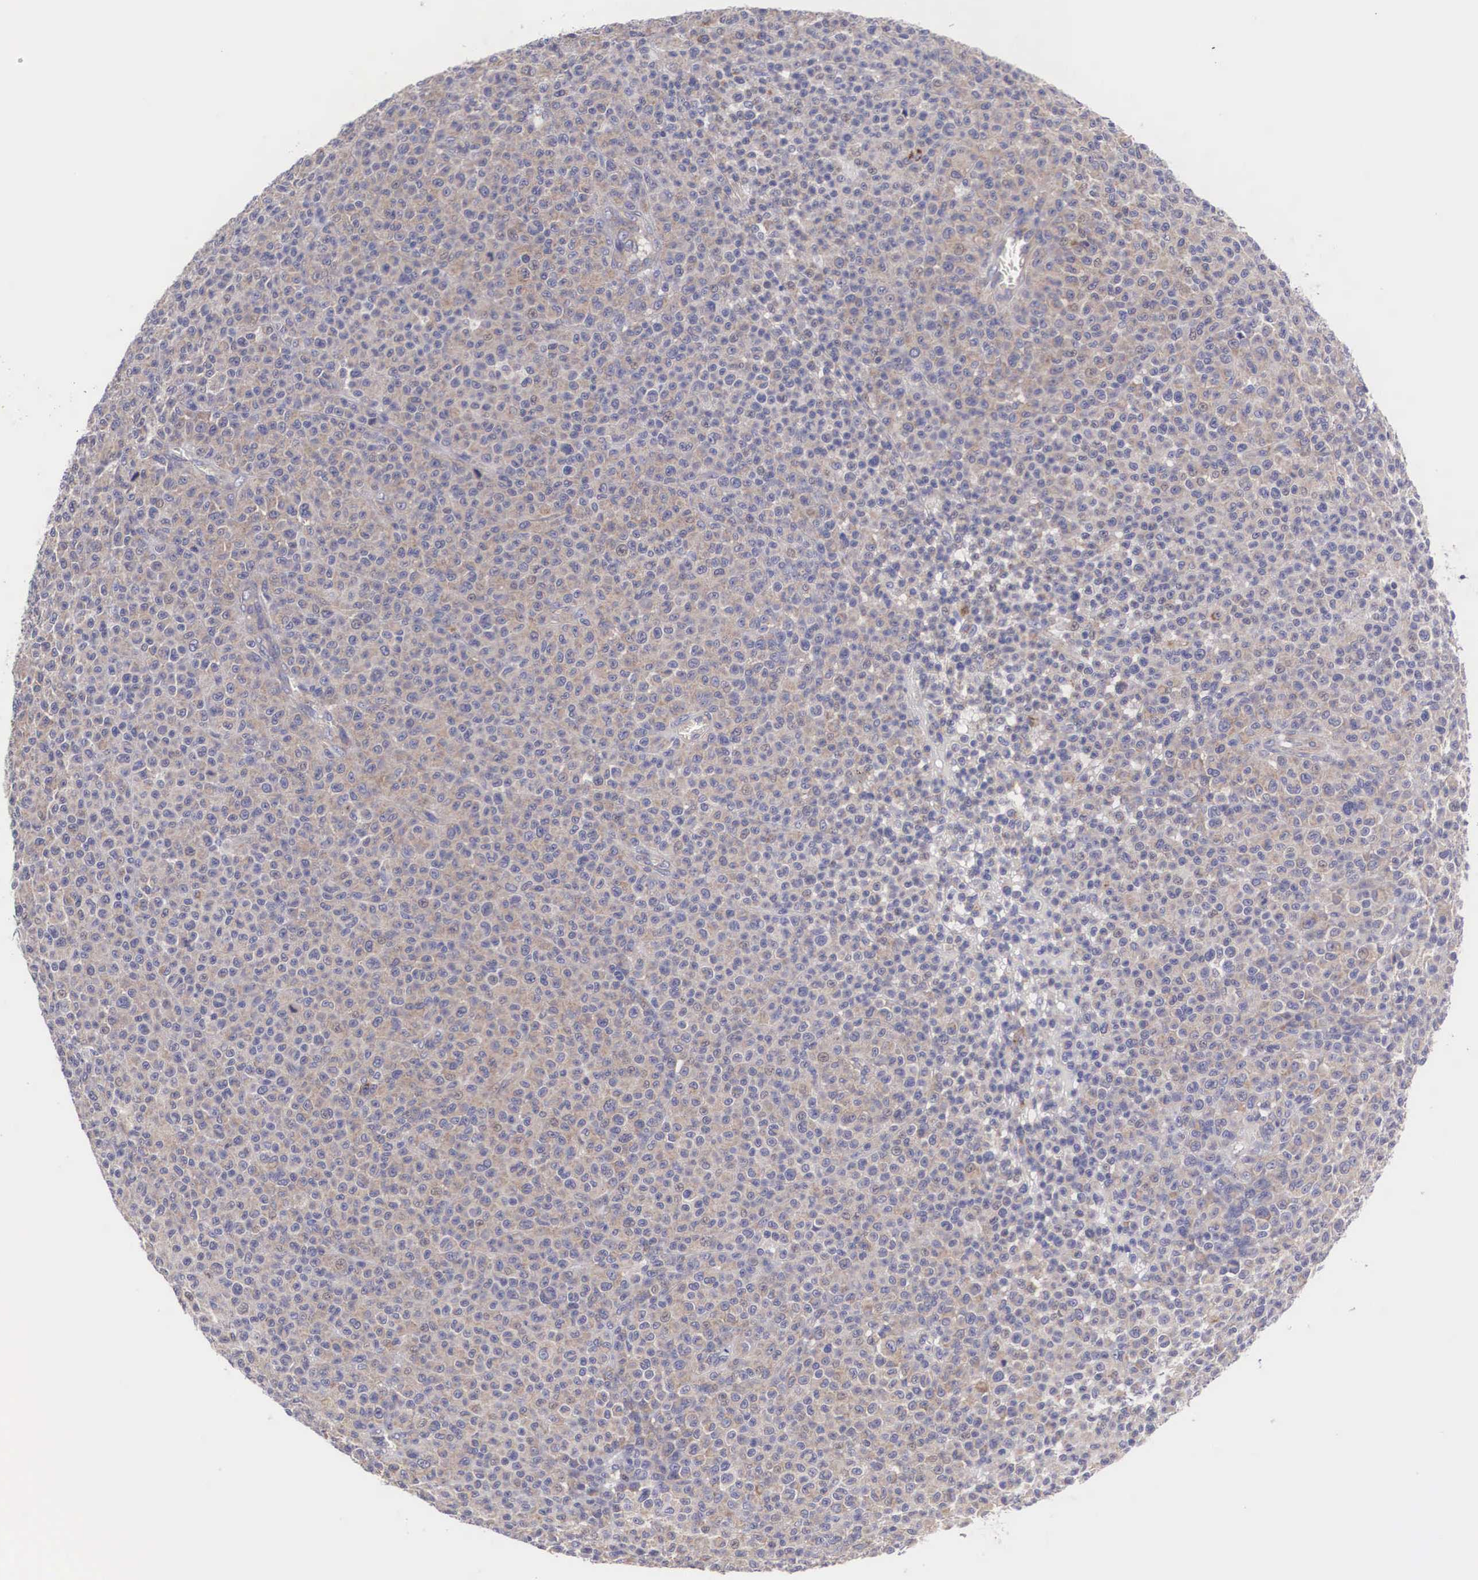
{"staining": {"intensity": "weak", "quantity": "<25%", "location": "cytoplasmic/membranous"}, "tissue": "melanoma", "cell_type": "Tumor cells", "image_type": "cancer", "snomed": [{"axis": "morphology", "description": "Malignant melanoma, Metastatic site"}, {"axis": "topography", "description": "Skin"}], "caption": "This is a histopathology image of immunohistochemistry staining of melanoma, which shows no expression in tumor cells.", "gene": "TXLNG", "patient": {"sex": "male", "age": 32}}